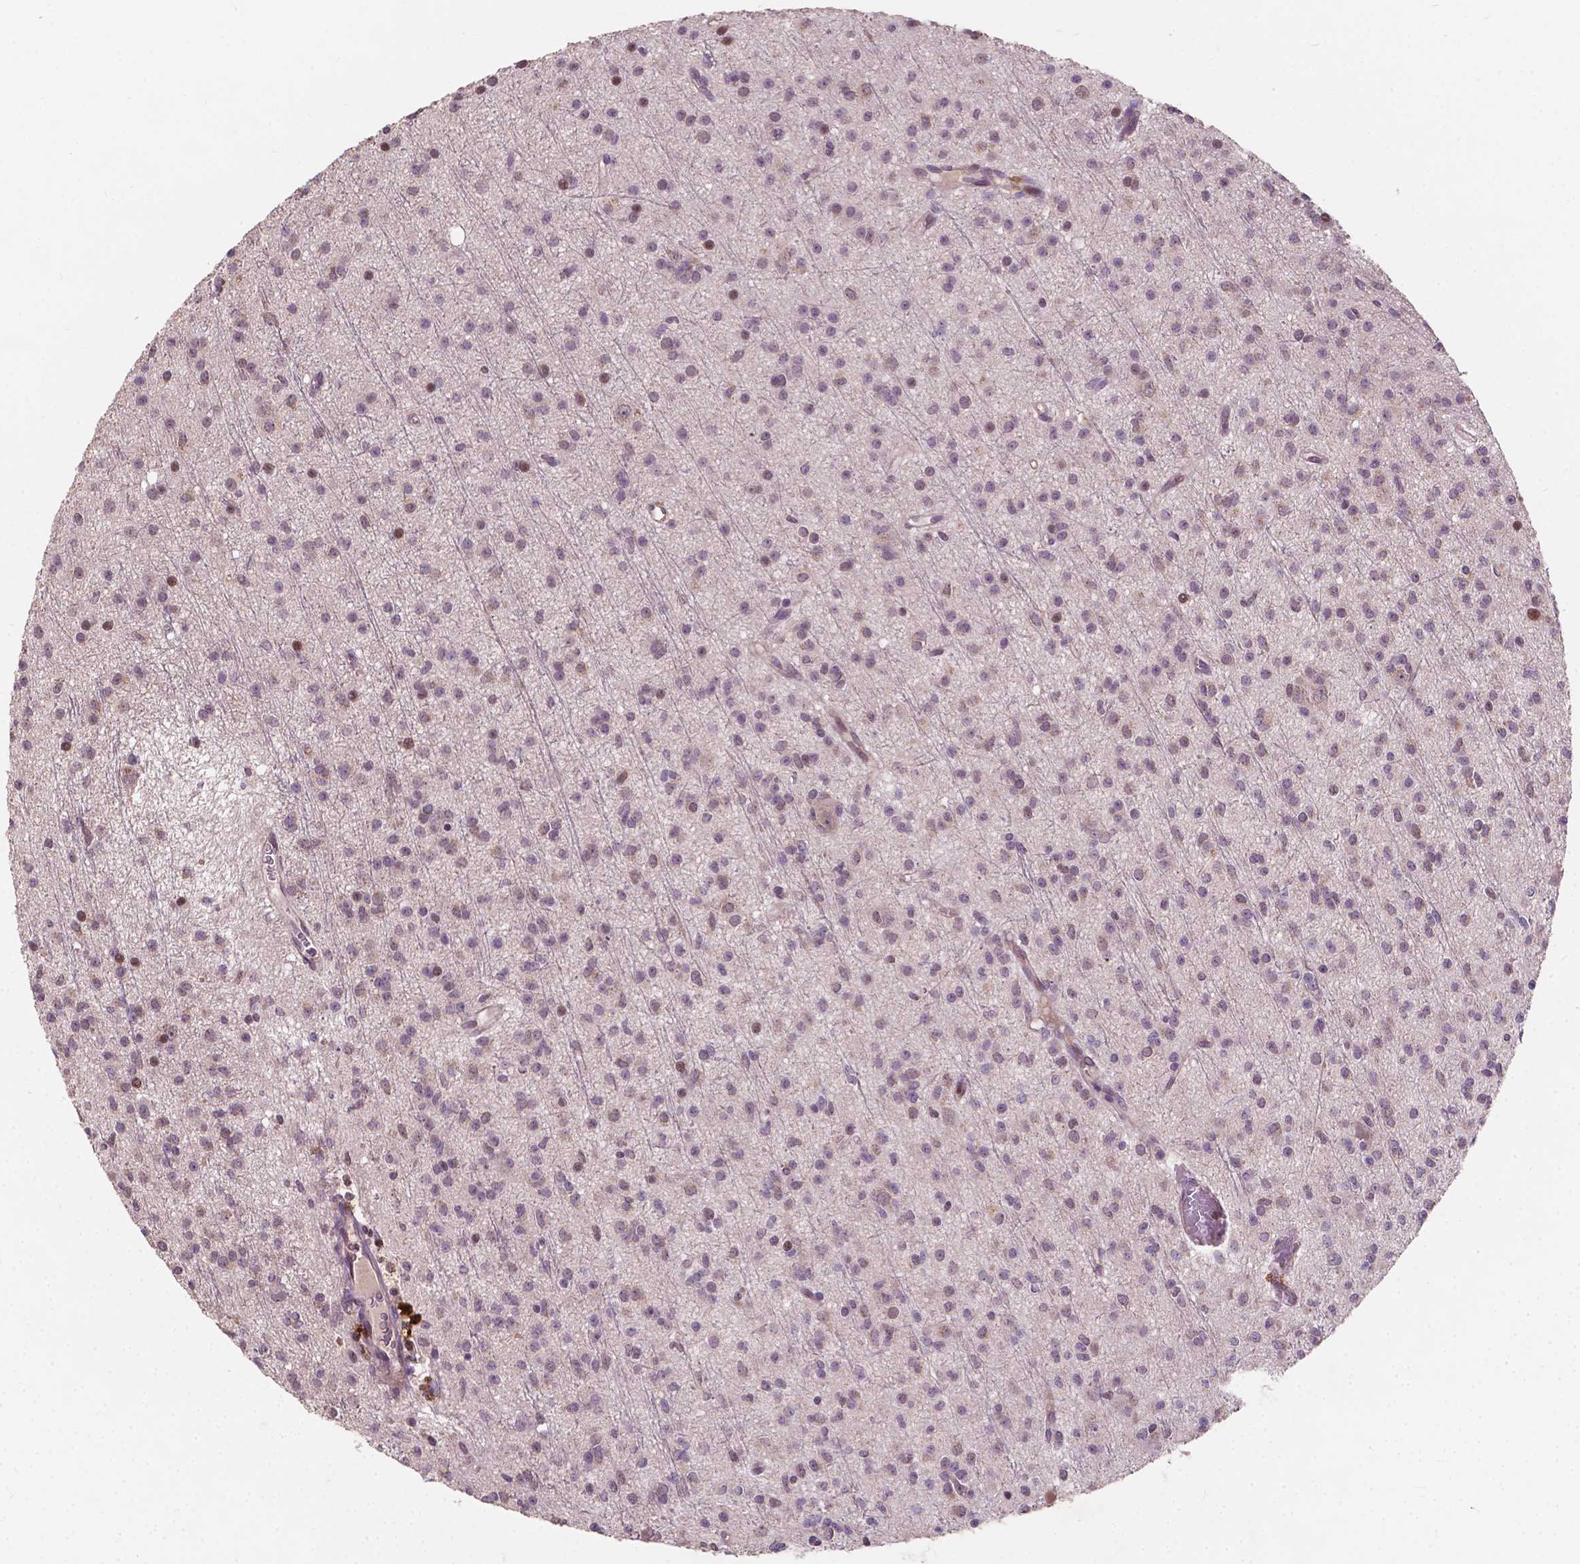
{"staining": {"intensity": "weak", "quantity": "<25%", "location": "nuclear"}, "tissue": "glioma", "cell_type": "Tumor cells", "image_type": "cancer", "snomed": [{"axis": "morphology", "description": "Glioma, malignant, Low grade"}, {"axis": "topography", "description": "Brain"}], "caption": "The immunohistochemistry micrograph has no significant expression in tumor cells of glioma tissue.", "gene": "DUSP16", "patient": {"sex": "male", "age": 27}}